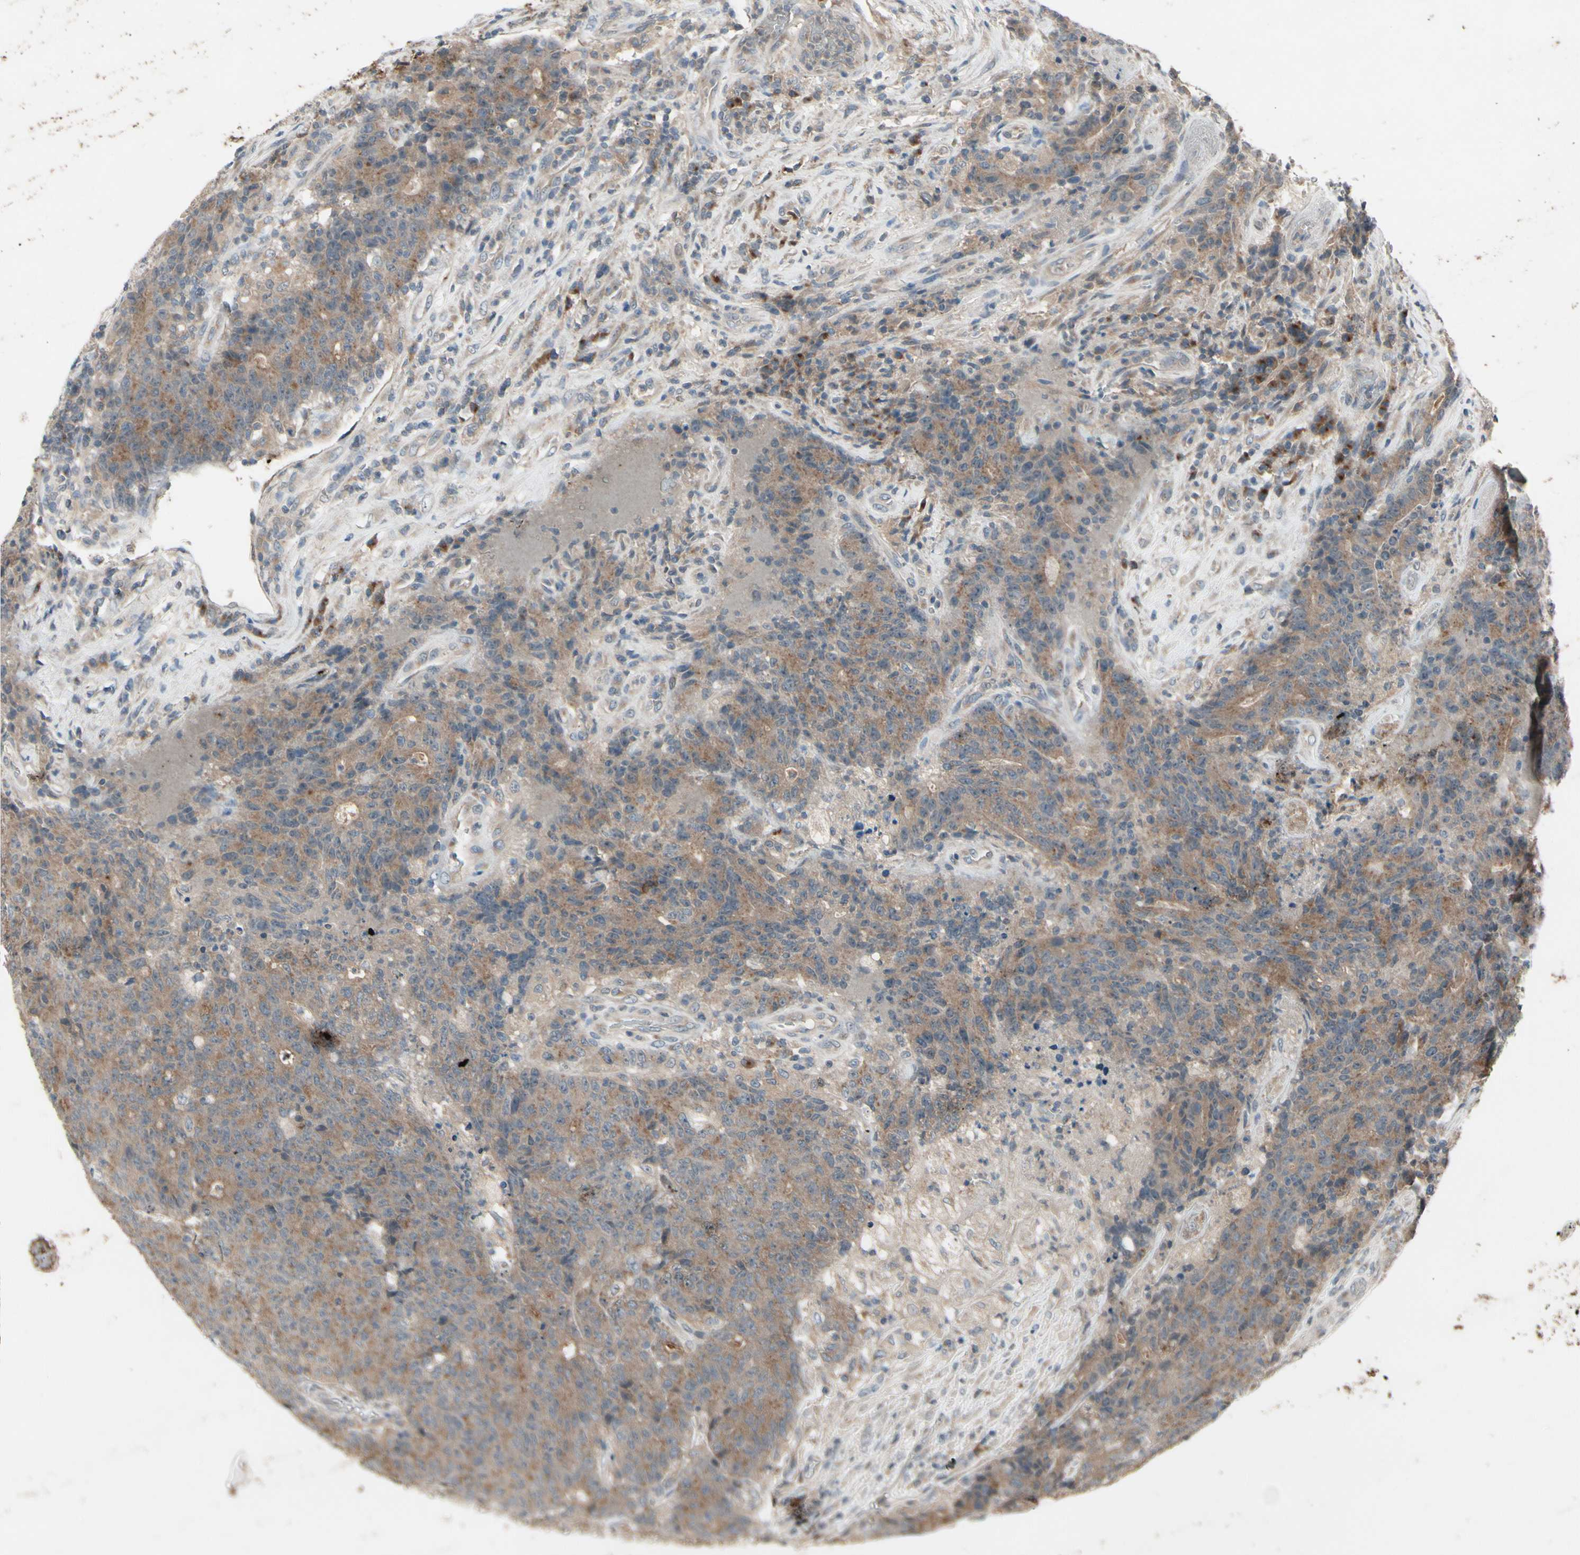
{"staining": {"intensity": "moderate", "quantity": ">75%", "location": "cytoplasmic/membranous"}, "tissue": "colorectal cancer", "cell_type": "Tumor cells", "image_type": "cancer", "snomed": [{"axis": "morphology", "description": "Normal tissue, NOS"}, {"axis": "morphology", "description": "Adenocarcinoma, NOS"}, {"axis": "topography", "description": "Colon"}], "caption": "A histopathology image of adenocarcinoma (colorectal) stained for a protein reveals moderate cytoplasmic/membranous brown staining in tumor cells. Nuclei are stained in blue.", "gene": "NSF", "patient": {"sex": "female", "age": 75}}